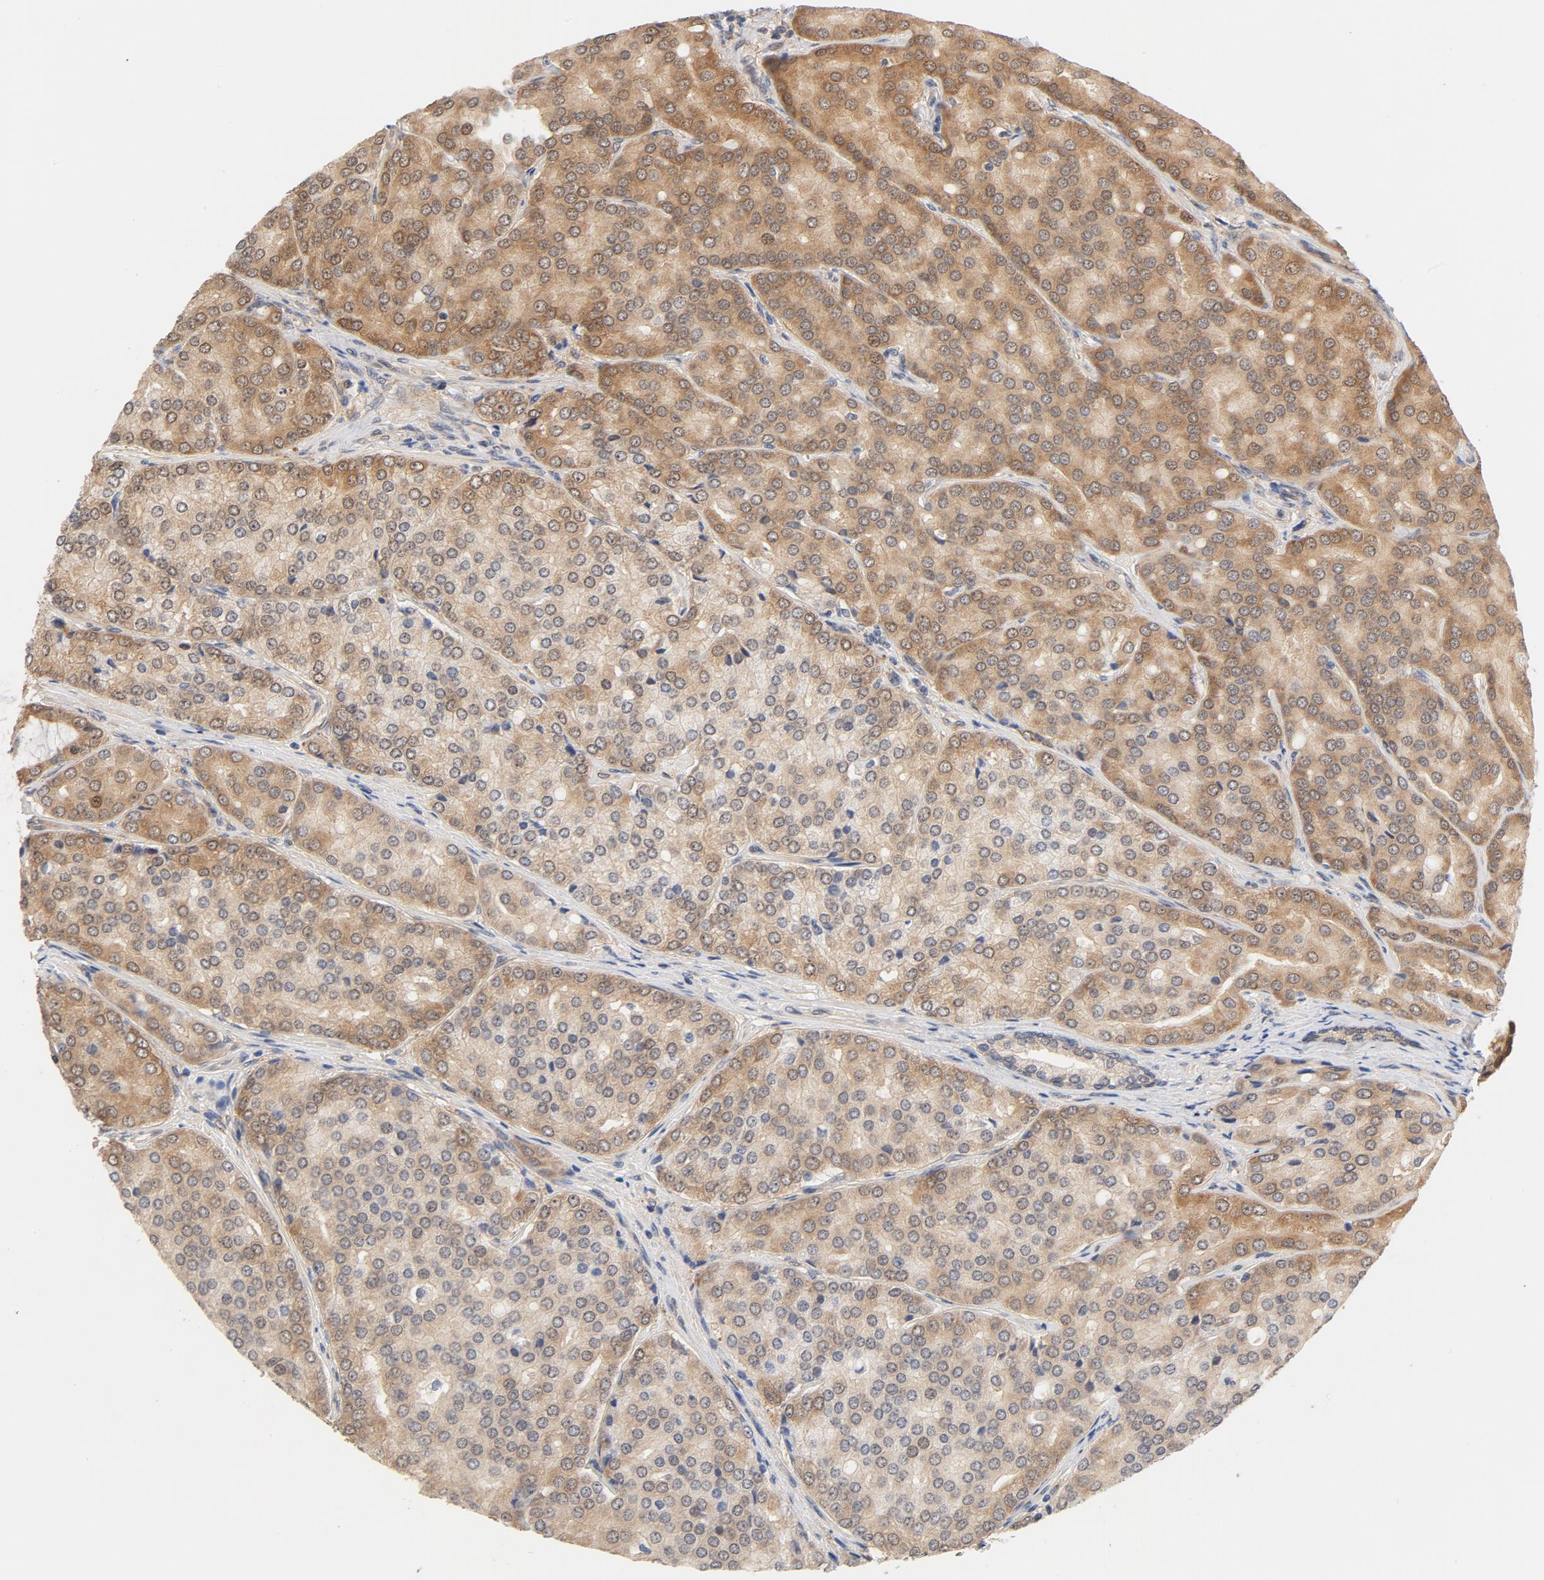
{"staining": {"intensity": "moderate", "quantity": ">75%", "location": "cytoplasmic/membranous,nuclear"}, "tissue": "prostate cancer", "cell_type": "Tumor cells", "image_type": "cancer", "snomed": [{"axis": "morphology", "description": "Adenocarcinoma, High grade"}, {"axis": "topography", "description": "Prostate"}], "caption": "Prostate cancer stained with a brown dye exhibits moderate cytoplasmic/membranous and nuclear positive staining in approximately >75% of tumor cells.", "gene": "EIF4E", "patient": {"sex": "male", "age": 64}}